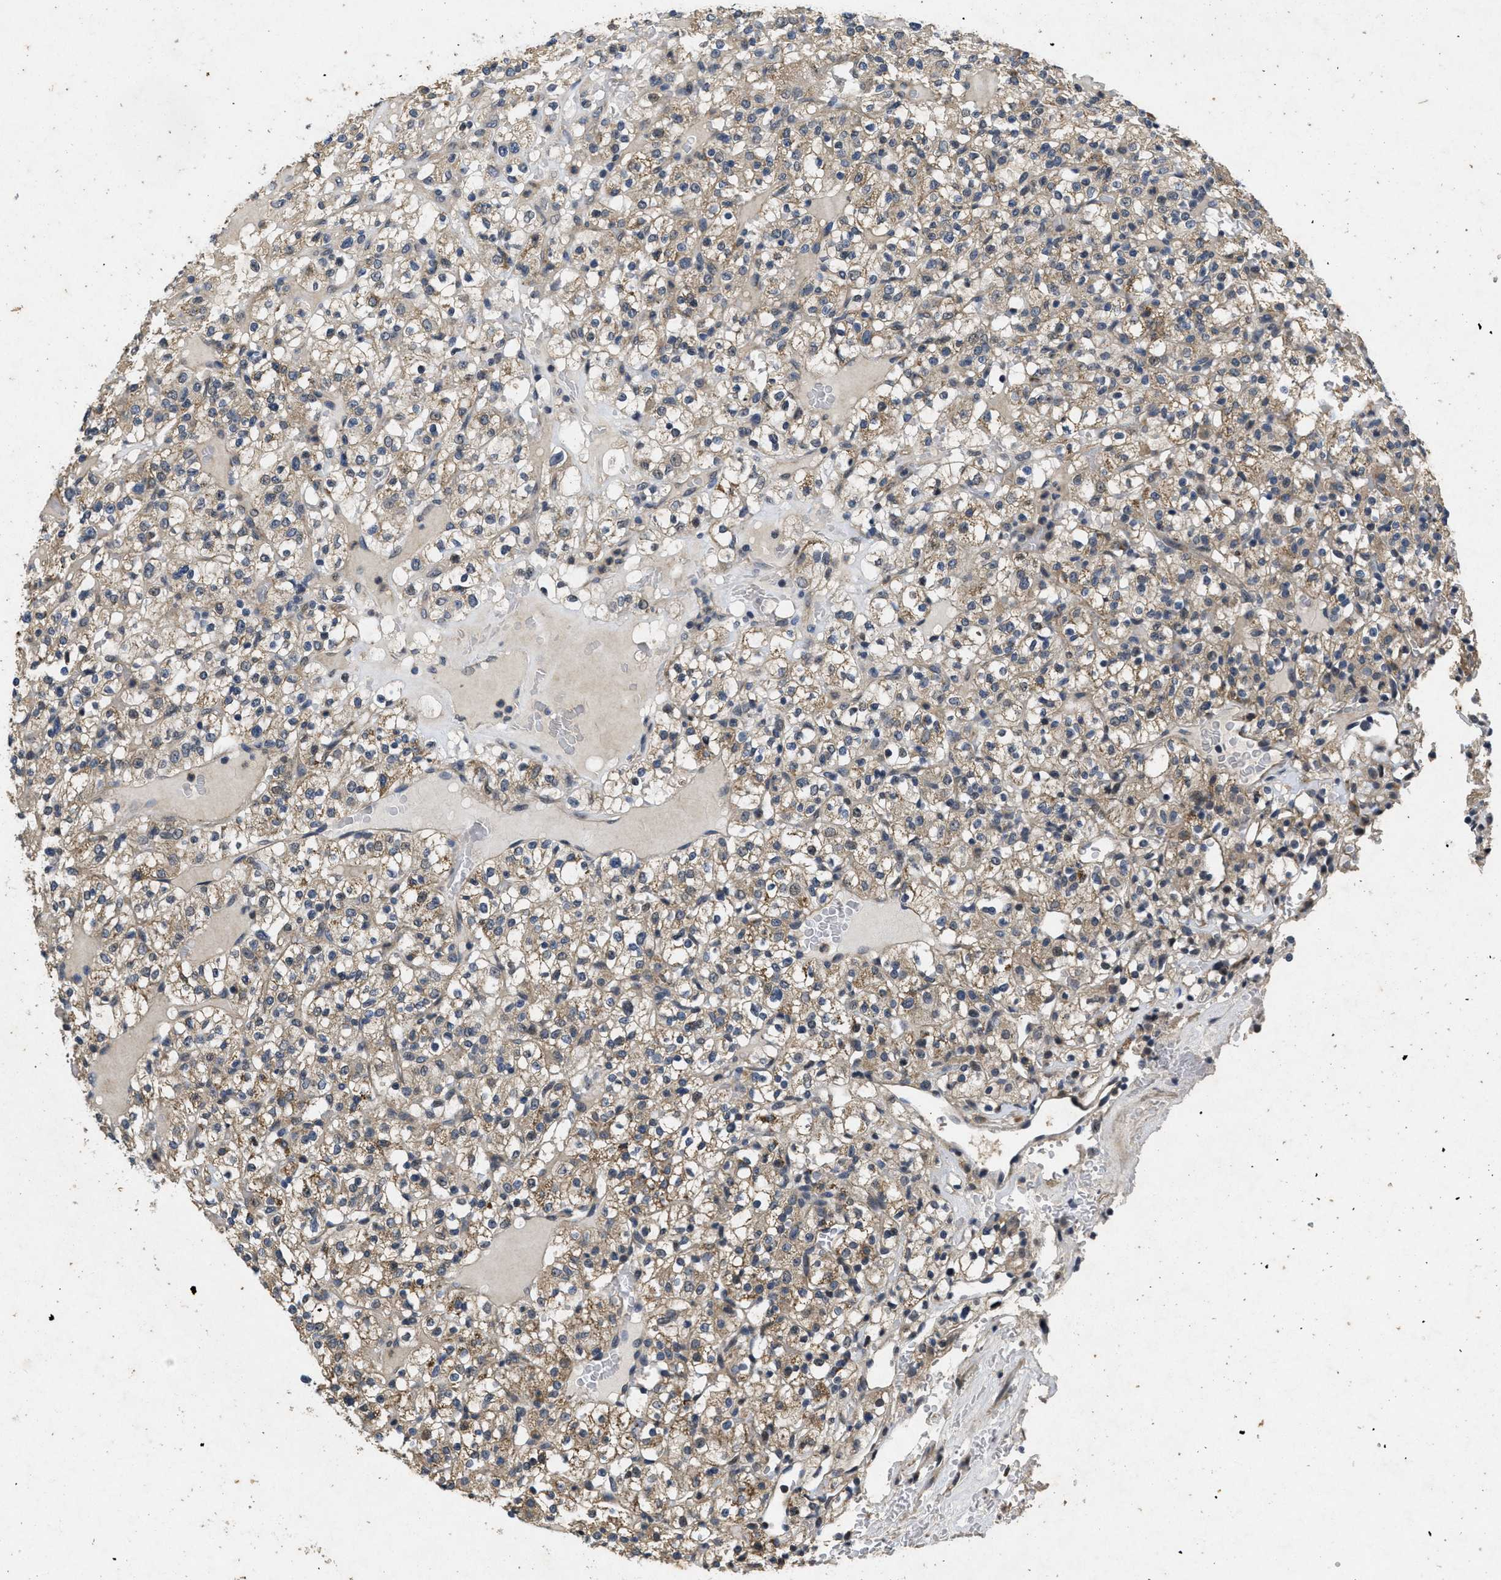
{"staining": {"intensity": "moderate", "quantity": ">75%", "location": "cytoplasmic/membranous"}, "tissue": "renal cancer", "cell_type": "Tumor cells", "image_type": "cancer", "snomed": [{"axis": "morphology", "description": "Normal tissue, NOS"}, {"axis": "morphology", "description": "Adenocarcinoma, NOS"}, {"axis": "topography", "description": "Kidney"}], "caption": "Immunohistochemical staining of human renal cancer (adenocarcinoma) exhibits medium levels of moderate cytoplasmic/membranous expression in approximately >75% of tumor cells.", "gene": "PAPOLG", "patient": {"sex": "female", "age": 72}}